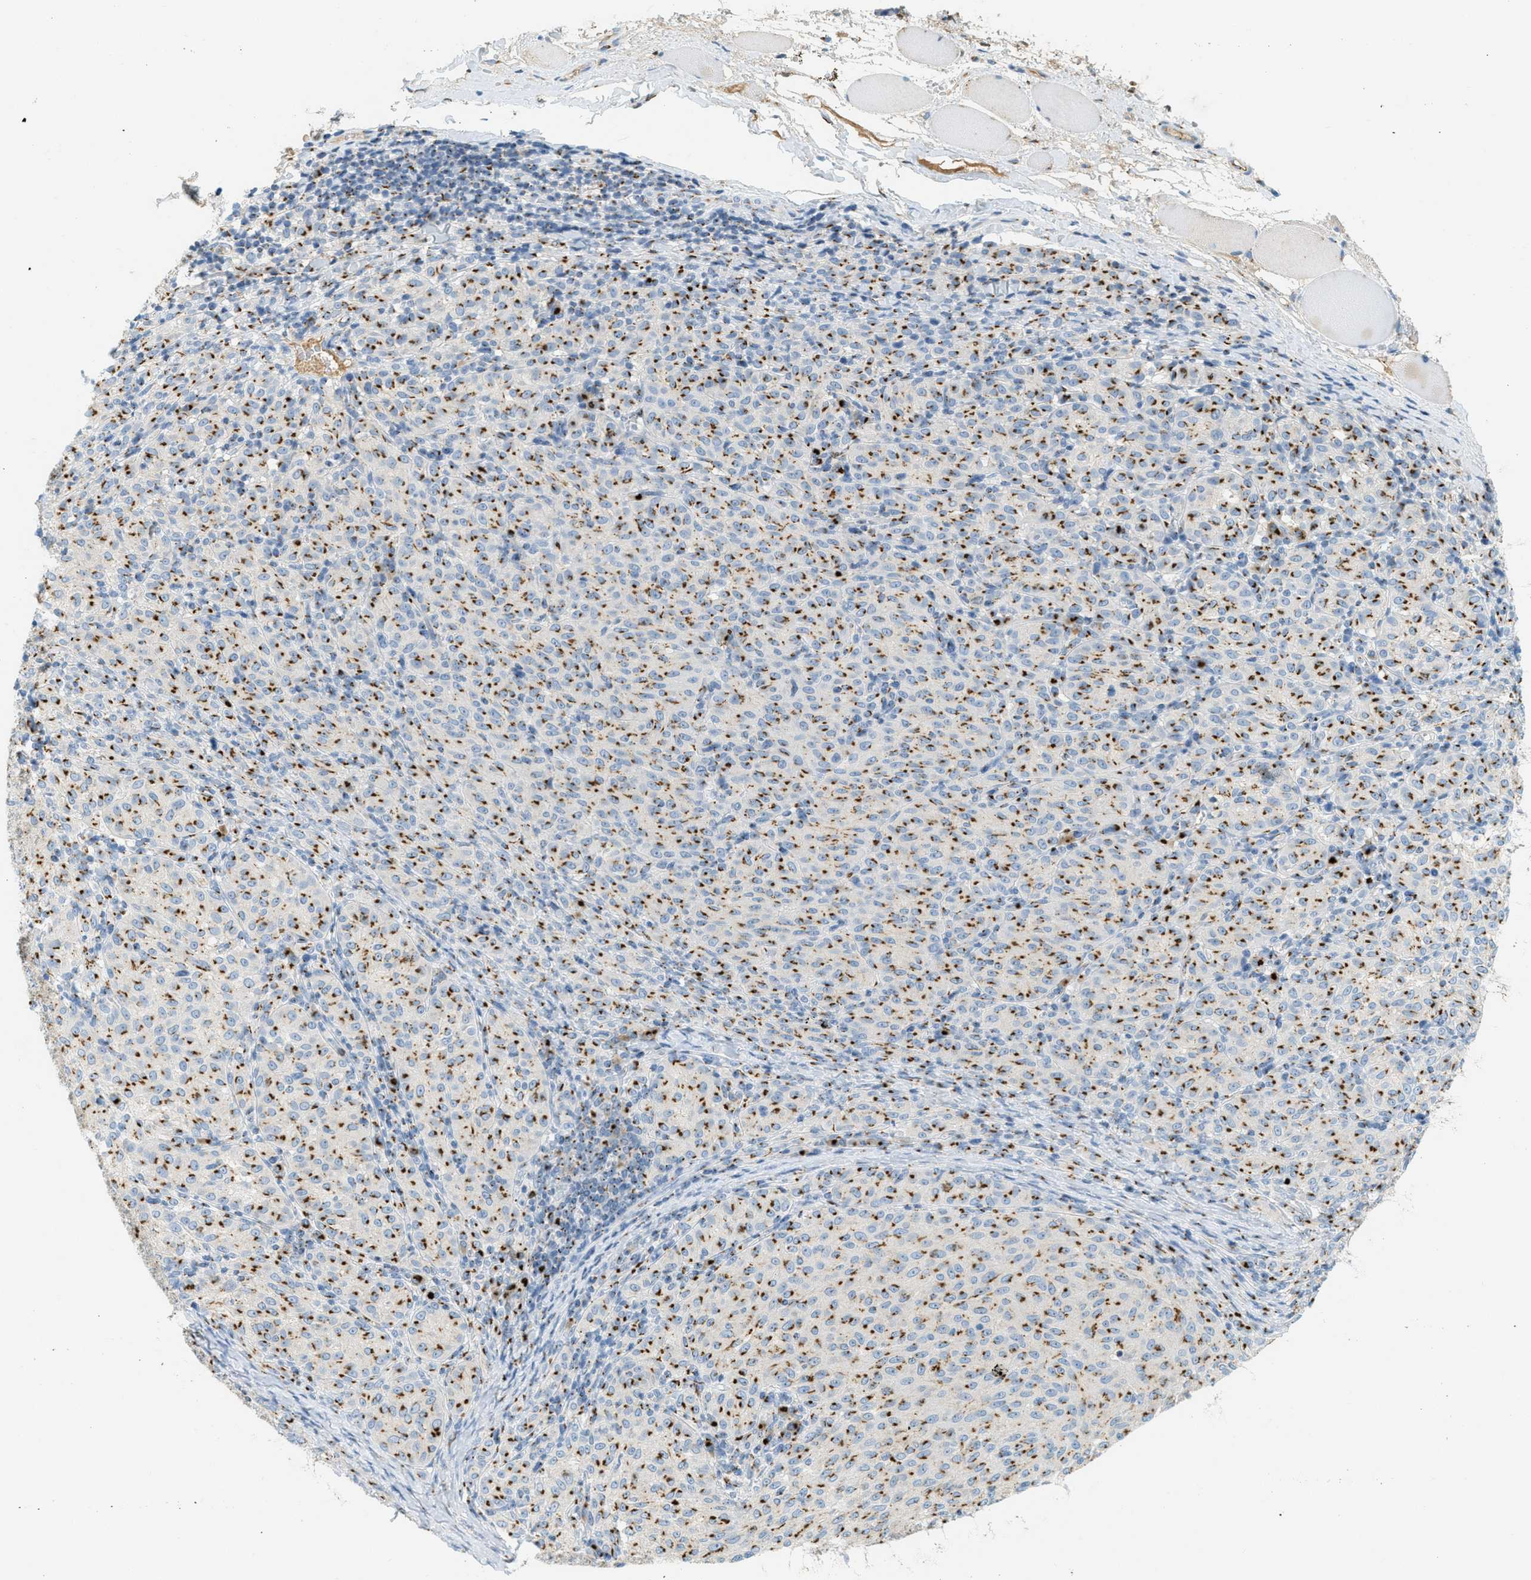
{"staining": {"intensity": "strong", "quantity": "25%-75%", "location": "cytoplasmic/membranous"}, "tissue": "melanoma", "cell_type": "Tumor cells", "image_type": "cancer", "snomed": [{"axis": "morphology", "description": "Malignant melanoma, NOS"}, {"axis": "topography", "description": "Skin"}], "caption": "Immunohistochemical staining of melanoma exhibits strong cytoplasmic/membranous protein staining in about 25%-75% of tumor cells.", "gene": "ENTPD4", "patient": {"sex": "female", "age": 72}}